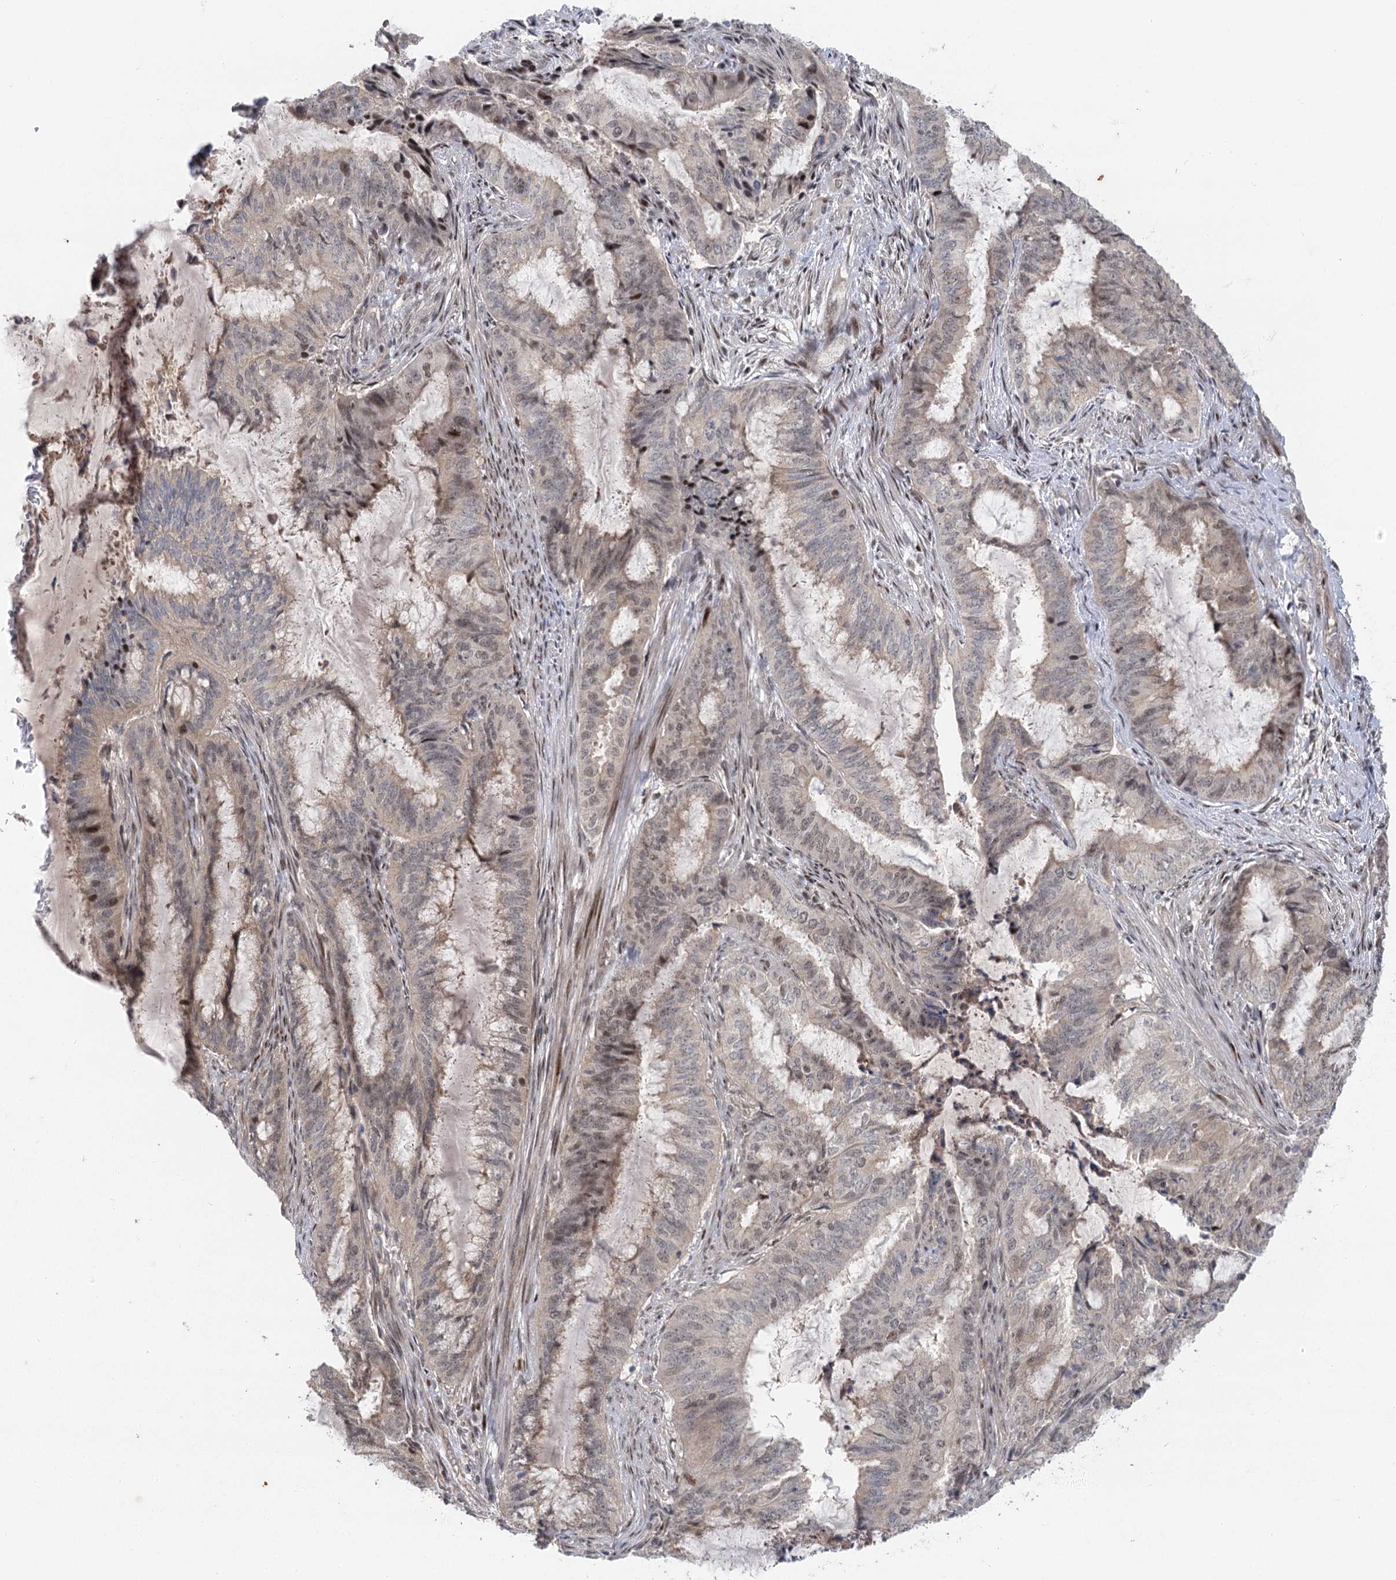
{"staining": {"intensity": "weak", "quantity": "<25%", "location": "nuclear"}, "tissue": "endometrial cancer", "cell_type": "Tumor cells", "image_type": "cancer", "snomed": [{"axis": "morphology", "description": "Adenocarcinoma, NOS"}, {"axis": "topography", "description": "Endometrium"}], "caption": "Immunohistochemistry image of human endometrial cancer (adenocarcinoma) stained for a protein (brown), which shows no staining in tumor cells.", "gene": "IL11RA", "patient": {"sex": "female", "age": 51}}